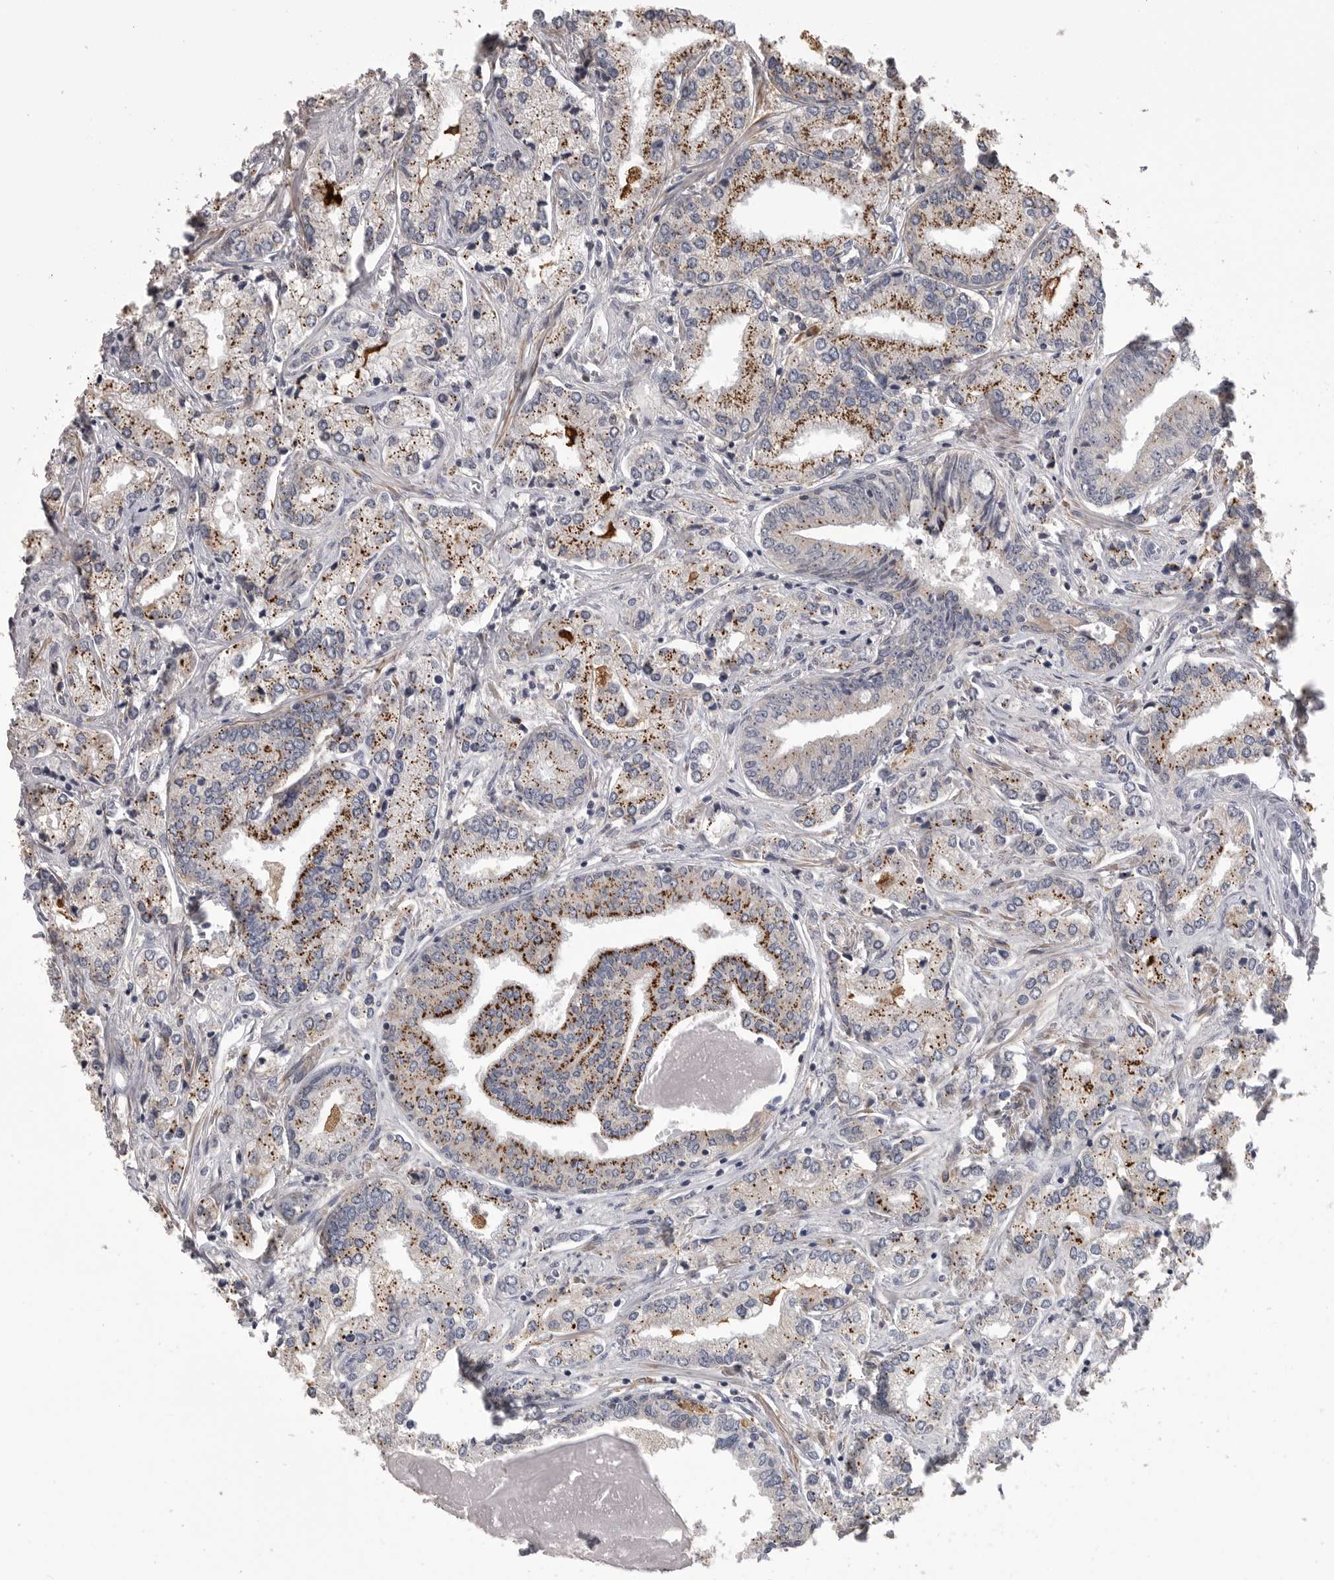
{"staining": {"intensity": "moderate", "quantity": ">75%", "location": "cytoplasmic/membranous"}, "tissue": "prostate cancer", "cell_type": "Tumor cells", "image_type": "cancer", "snomed": [{"axis": "morphology", "description": "Adenocarcinoma, High grade"}, {"axis": "topography", "description": "Prostate"}], "caption": "Human adenocarcinoma (high-grade) (prostate) stained with a brown dye reveals moderate cytoplasmic/membranous positive positivity in approximately >75% of tumor cells.", "gene": "CMTM6", "patient": {"sex": "male", "age": 66}}